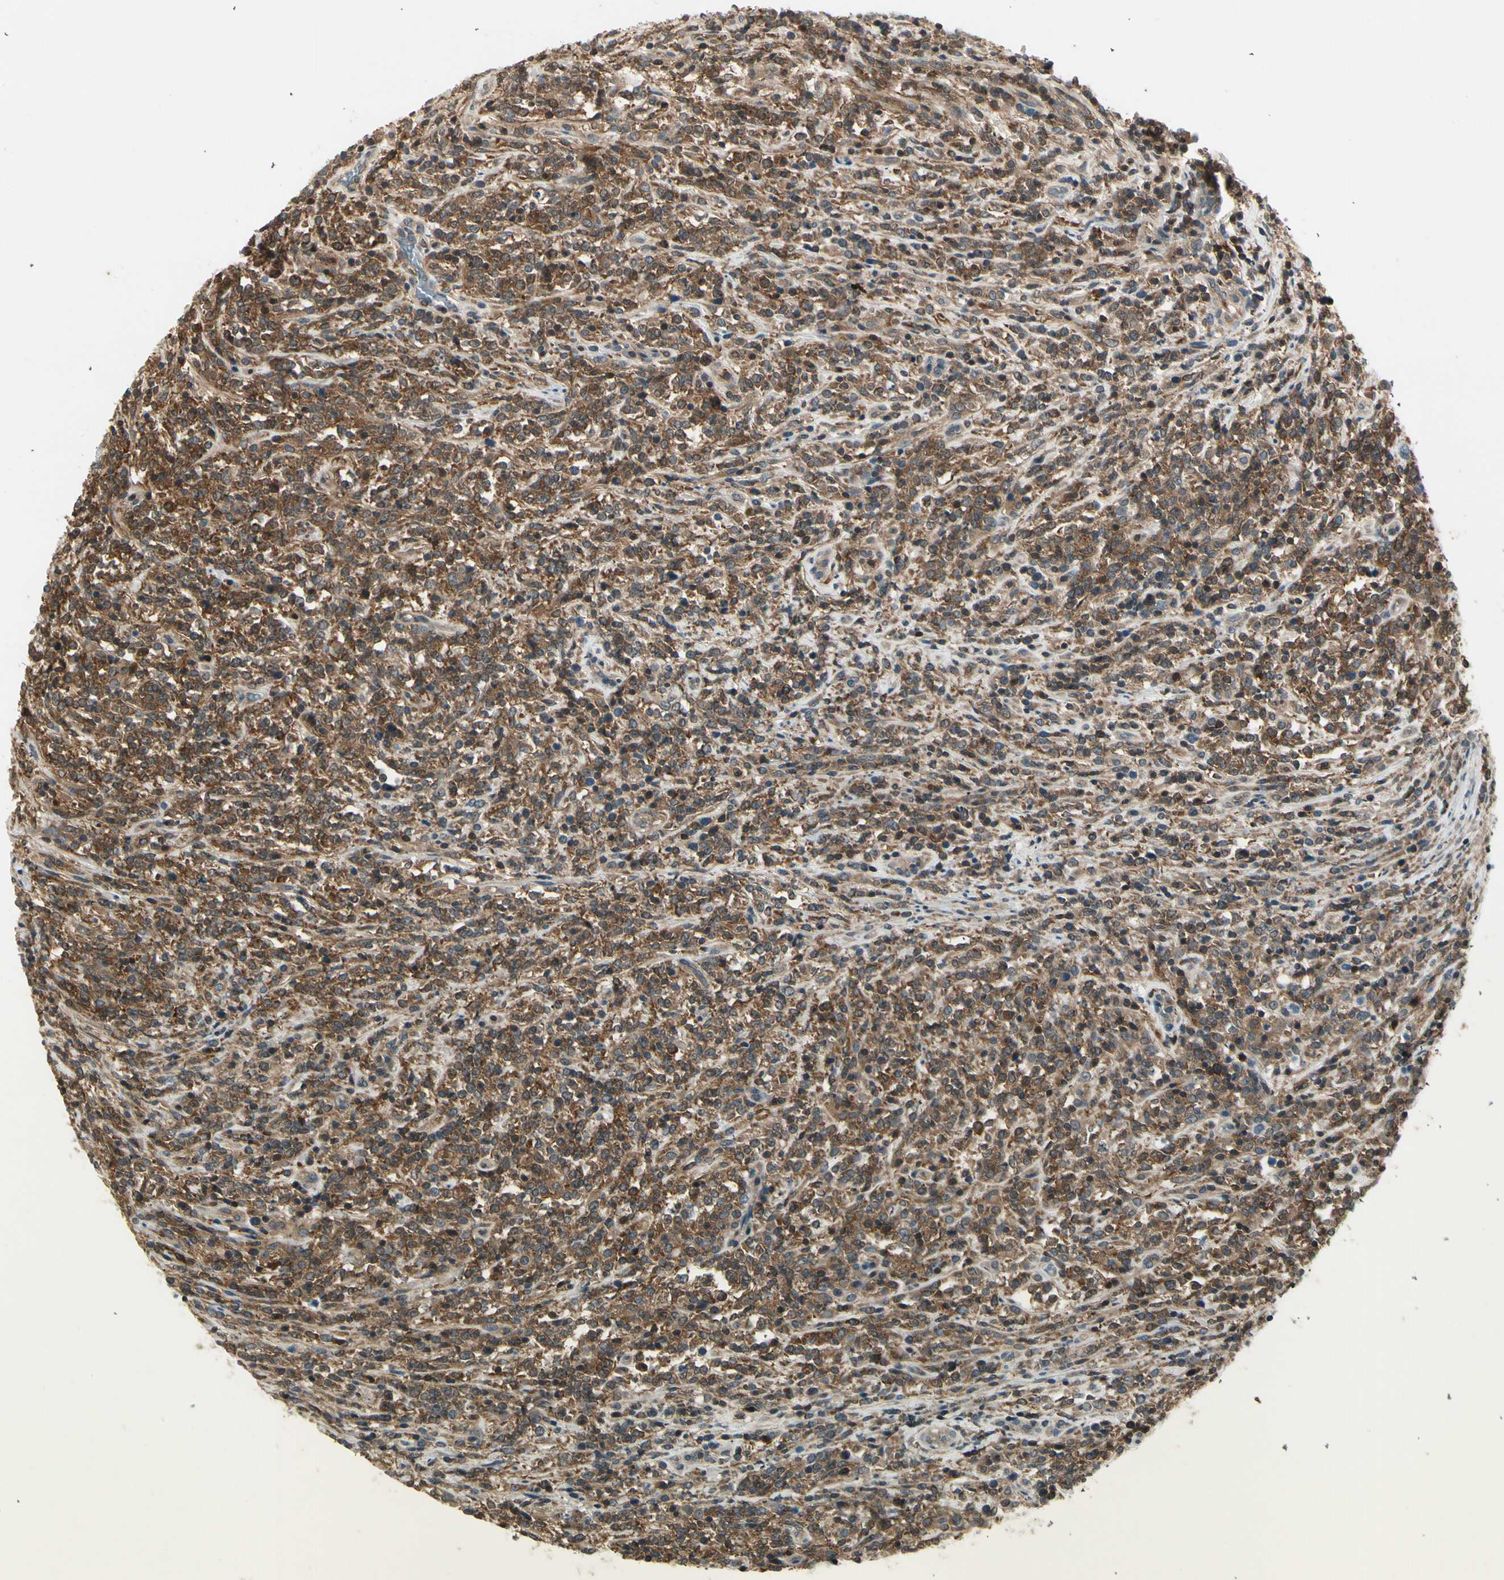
{"staining": {"intensity": "strong", "quantity": ">75%", "location": "cytoplasmic/membranous"}, "tissue": "lymphoma", "cell_type": "Tumor cells", "image_type": "cancer", "snomed": [{"axis": "morphology", "description": "Malignant lymphoma, non-Hodgkin's type, High grade"}, {"axis": "topography", "description": "Soft tissue"}], "caption": "IHC image of human high-grade malignant lymphoma, non-Hodgkin's type stained for a protein (brown), which exhibits high levels of strong cytoplasmic/membranous expression in about >75% of tumor cells.", "gene": "OXSR1", "patient": {"sex": "male", "age": 18}}